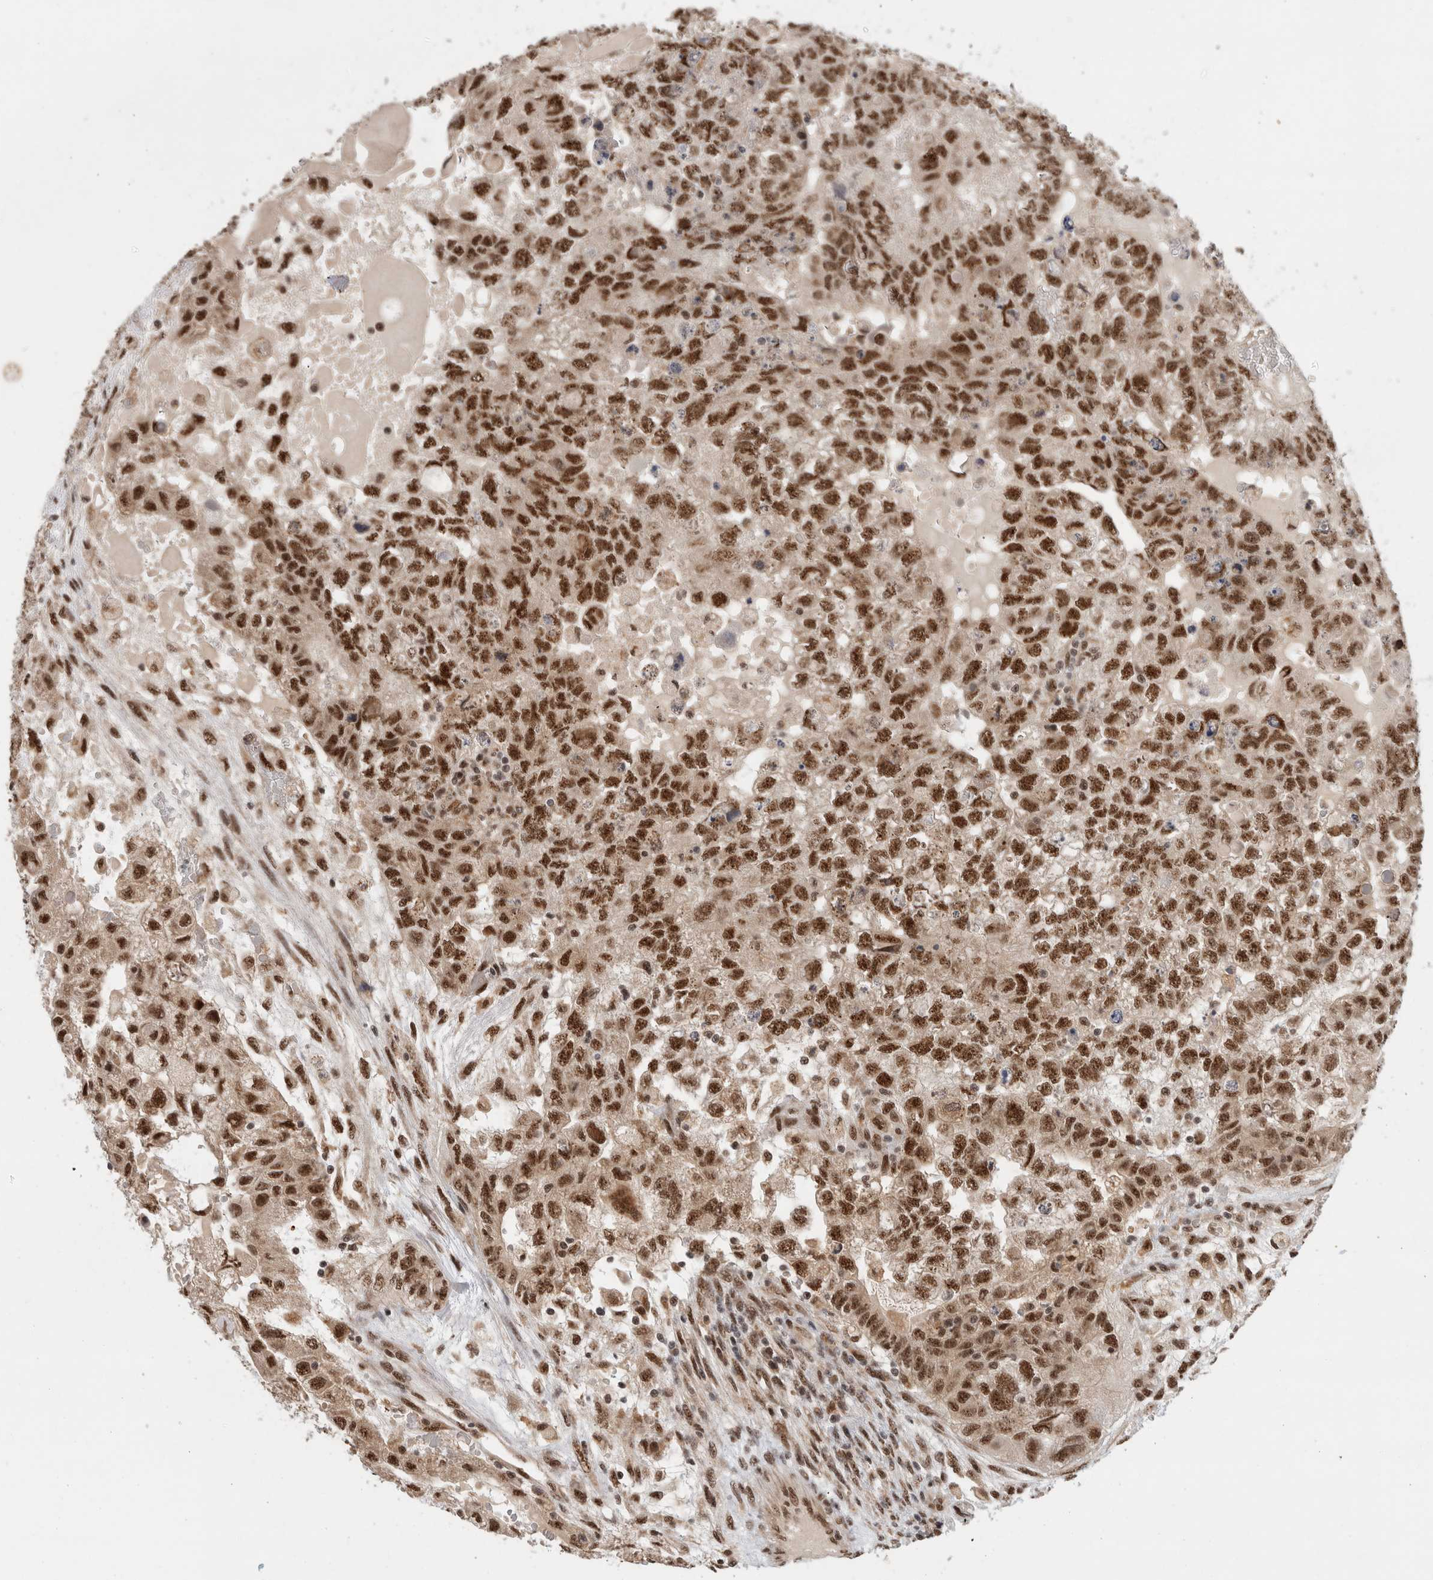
{"staining": {"intensity": "strong", "quantity": ">75%", "location": "nuclear"}, "tissue": "testis cancer", "cell_type": "Tumor cells", "image_type": "cancer", "snomed": [{"axis": "morphology", "description": "Carcinoma, Embryonal, NOS"}, {"axis": "topography", "description": "Testis"}], "caption": "The histopathology image exhibits a brown stain indicating the presence of a protein in the nuclear of tumor cells in testis cancer. (Stains: DAB in brown, nuclei in blue, Microscopy: brightfield microscopy at high magnification).", "gene": "NCAPG2", "patient": {"sex": "male", "age": 36}}